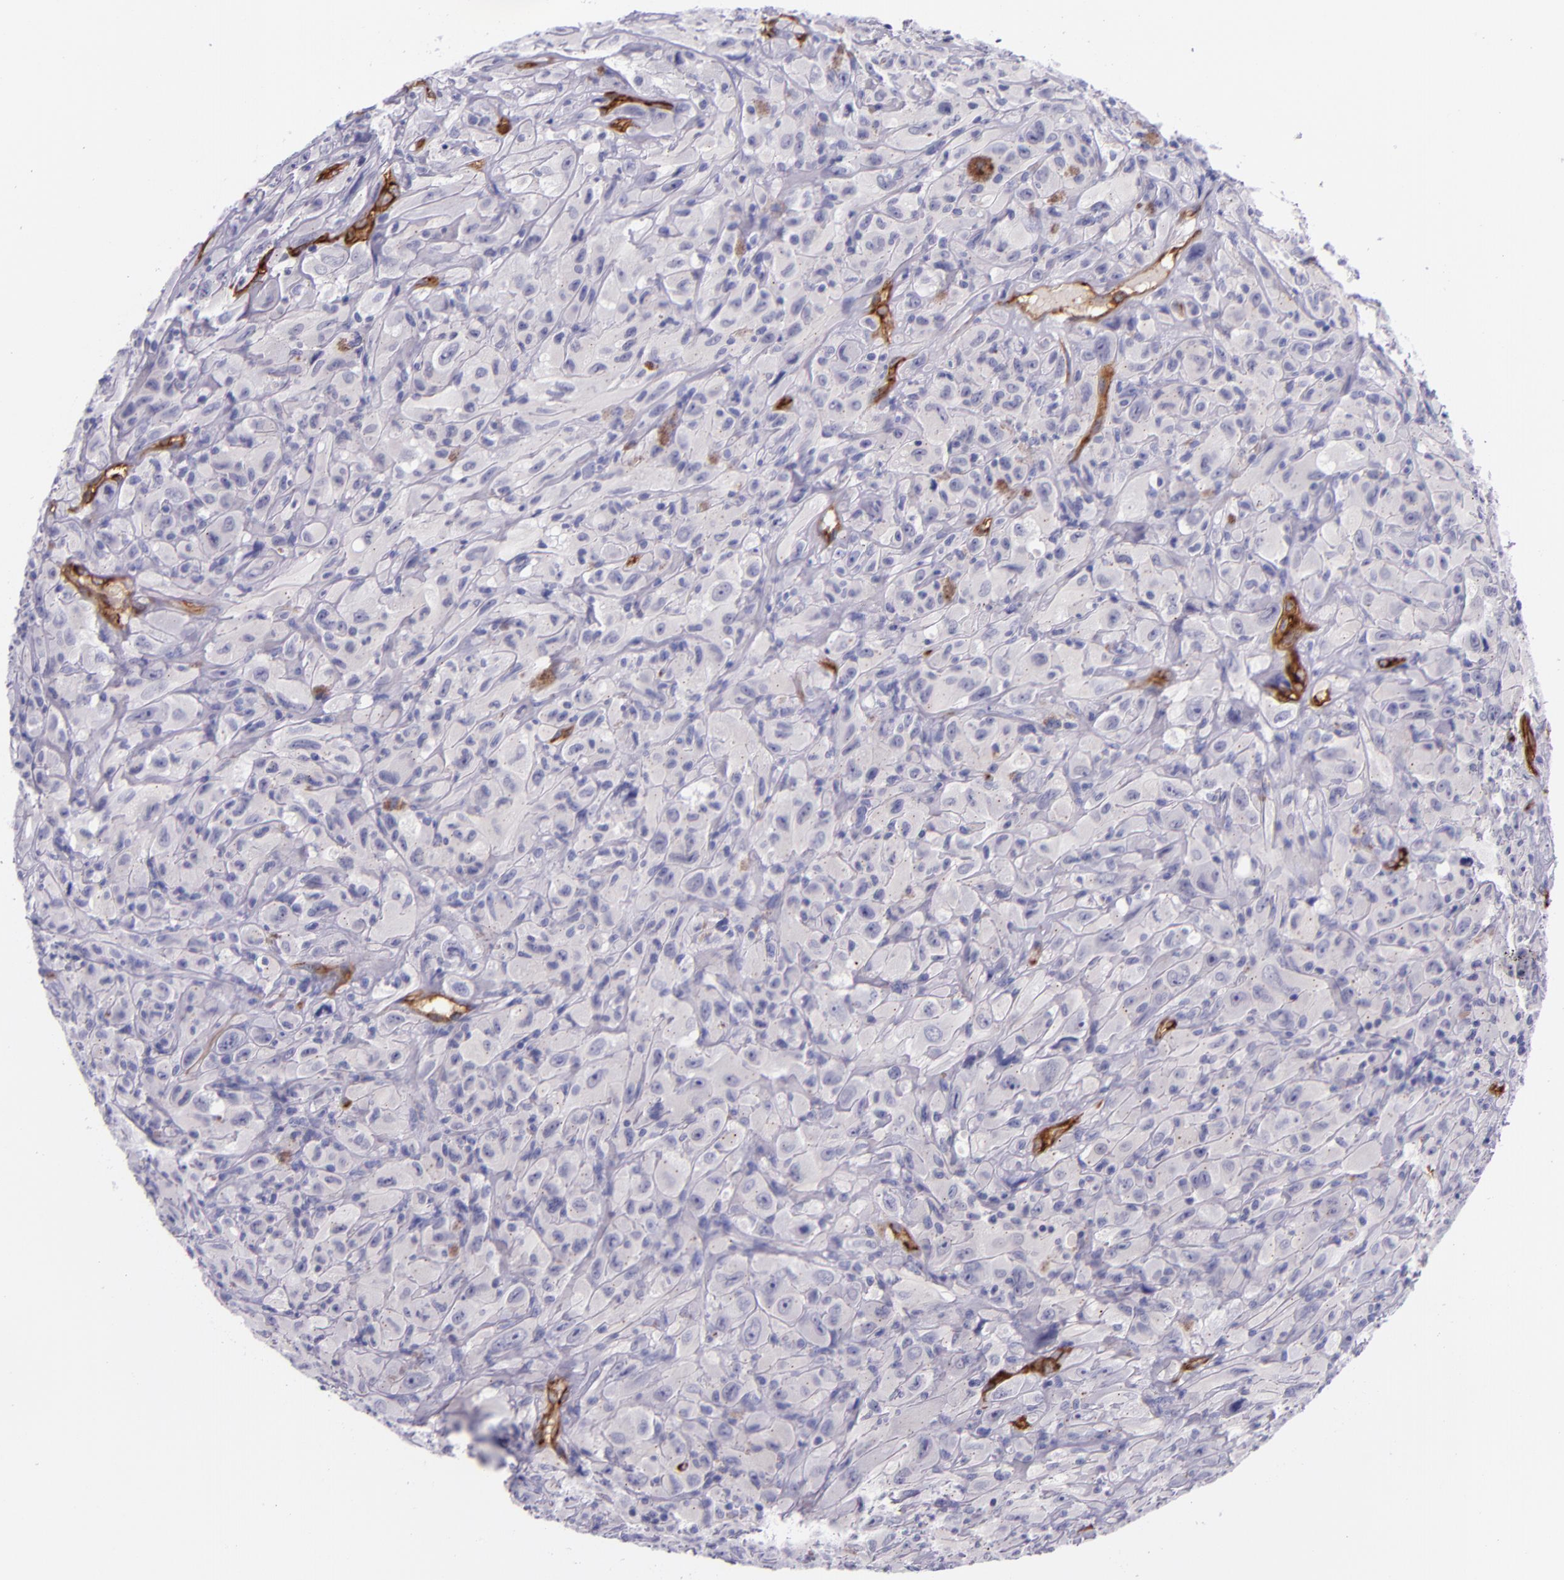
{"staining": {"intensity": "negative", "quantity": "none", "location": "none"}, "tissue": "glioma", "cell_type": "Tumor cells", "image_type": "cancer", "snomed": [{"axis": "morphology", "description": "Glioma, malignant, High grade"}, {"axis": "topography", "description": "Brain"}], "caption": "Human glioma stained for a protein using immunohistochemistry (IHC) reveals no staining in tumor cells.", "gene": "NOS3", "patient": {"sex": "male", "age": 48}}